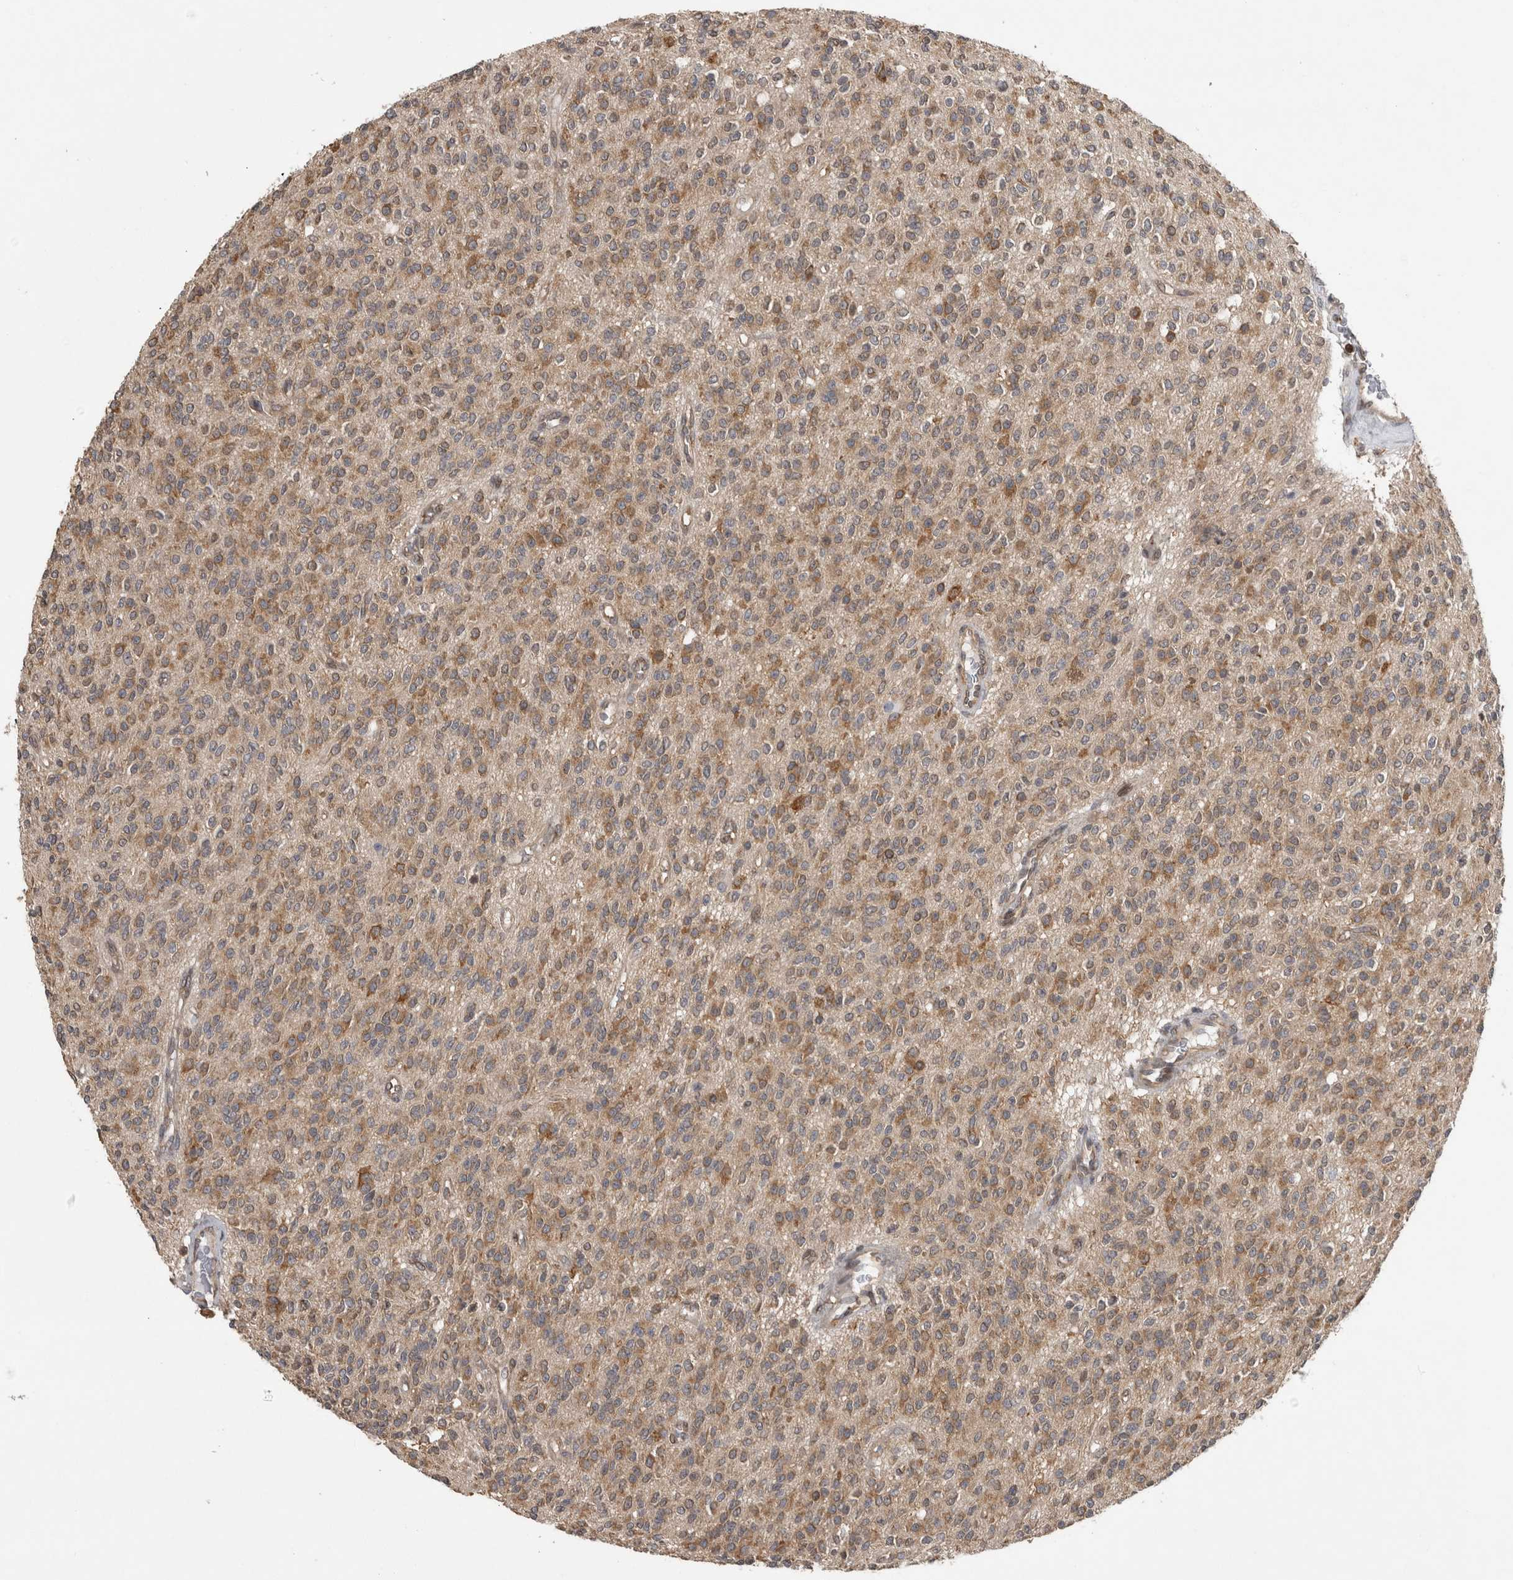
{"staining": {"intensity": "moderate", "quantity": ">75%", "location": "cytoplasmic/membranous"}, "tissue": "glioma", "cell_type": "Tumor cells", "image_type": "cancer", "snomed": [{"axis": "morphology", "description": "Glioma, malignant, High grade"}, {"axis": "topography", "description": "Brain"}], "caption": "Immunohistochemistry image of human glioma stained for a protein (brown), which displays medium levels of moderate cytoplasmic/membranous expression in approximately >75% of tumor cells.", "gene": "ATXN2", "patient": {"sex": "male", "age": 34}}